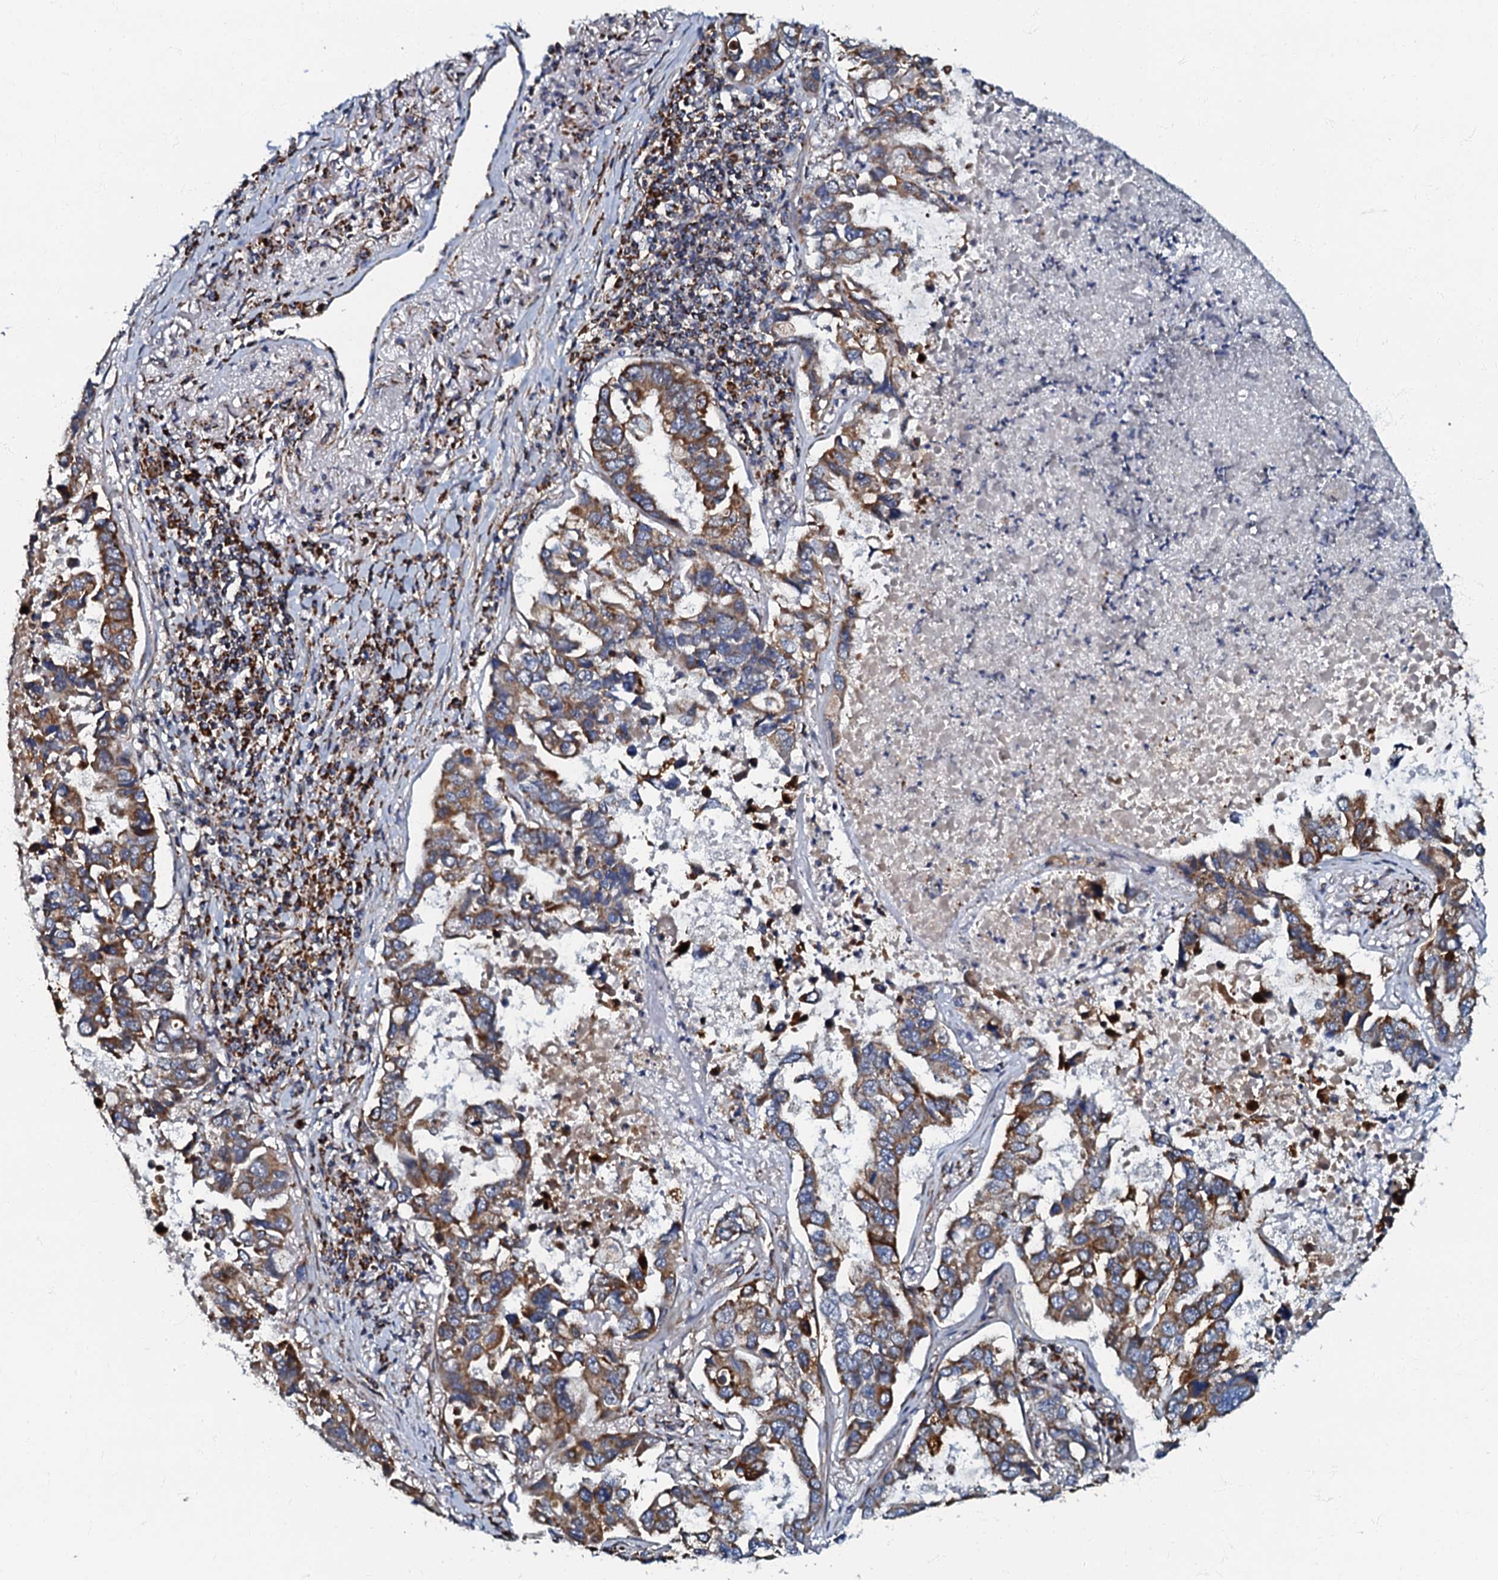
{"staining": {"intensity": "moderate", "quantity": ">75%", "location": "cytoplasmic/membranous"}, "tissue": "lung cancer", "cell_type": "Tumor cells", "image_type": "cancer", "snomed": [{"axis": "morphology", "description": "Adenocarcinoma, NOS"}, {"axis": "topography", "description": "Lung"}], "caption": "There is medium levels of moderate cytoplasmic/membranous staining in tumor cells of lung adenocarcinoma, as demonstrated by immunohistochemical staining (brown color).", "gene": "NDUFA12", "patient": {"sex": "male", "age": 64}}